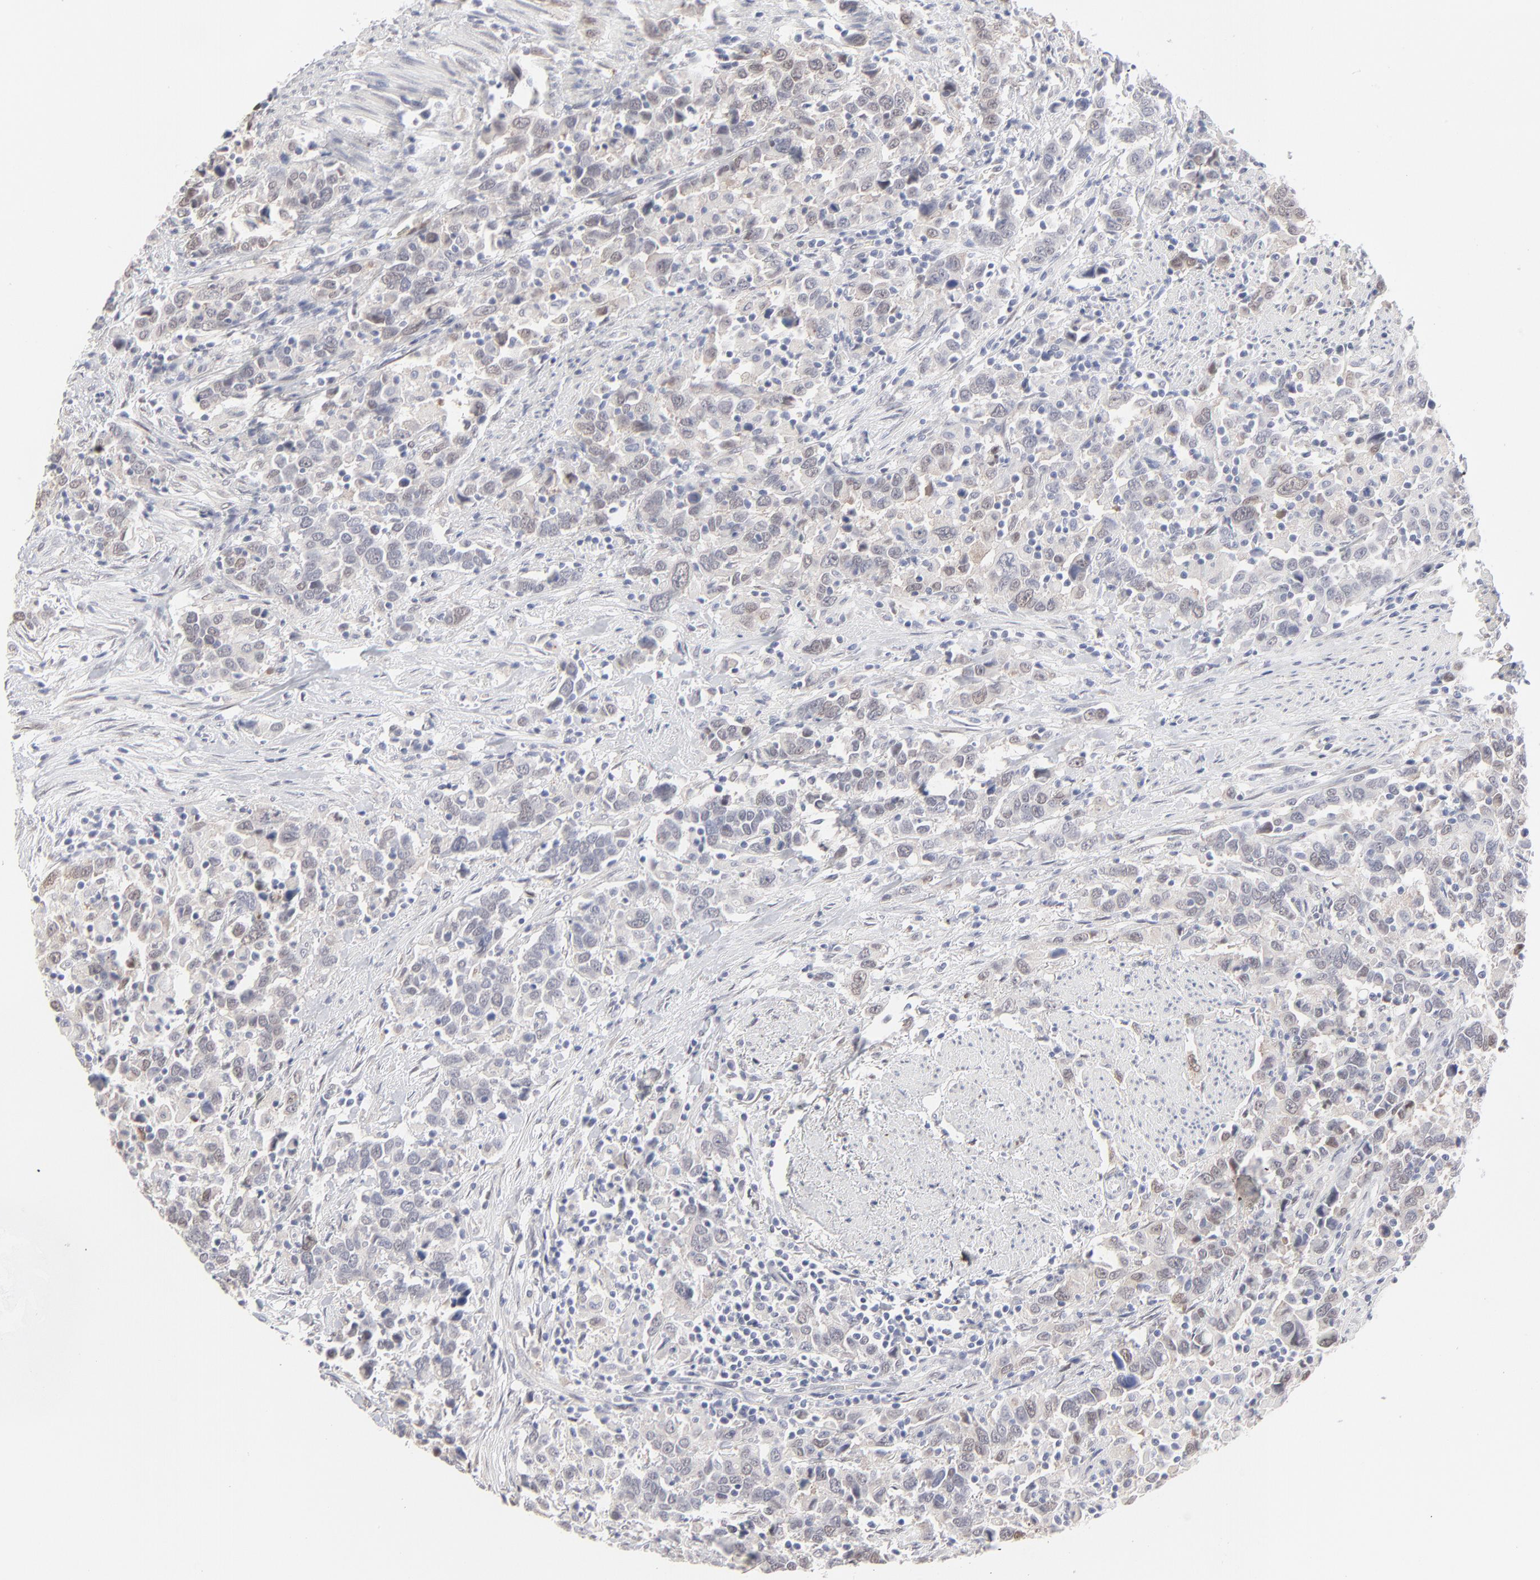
{"staining": {"intensity": "weak", "quantity": "<25%", "location": "nuclear"}, "tissue": "urothelial cancer", "cell_type": "Tumor cells", "image_type": "cancer", "snomed": [{"axis": "morphology", "description": "Urothelial carcinoma, High grade"}, {"axis": "topography", "description": "Urinary bladder"}], "caption": "This is a photomicrograph of immunohistochemistry (IHC) staining of urothelial carcinoma (high-grade), which shows no expression in tumor cells.", "gene": "RBM3", "patient": {"sex": "male", "age": 61}}